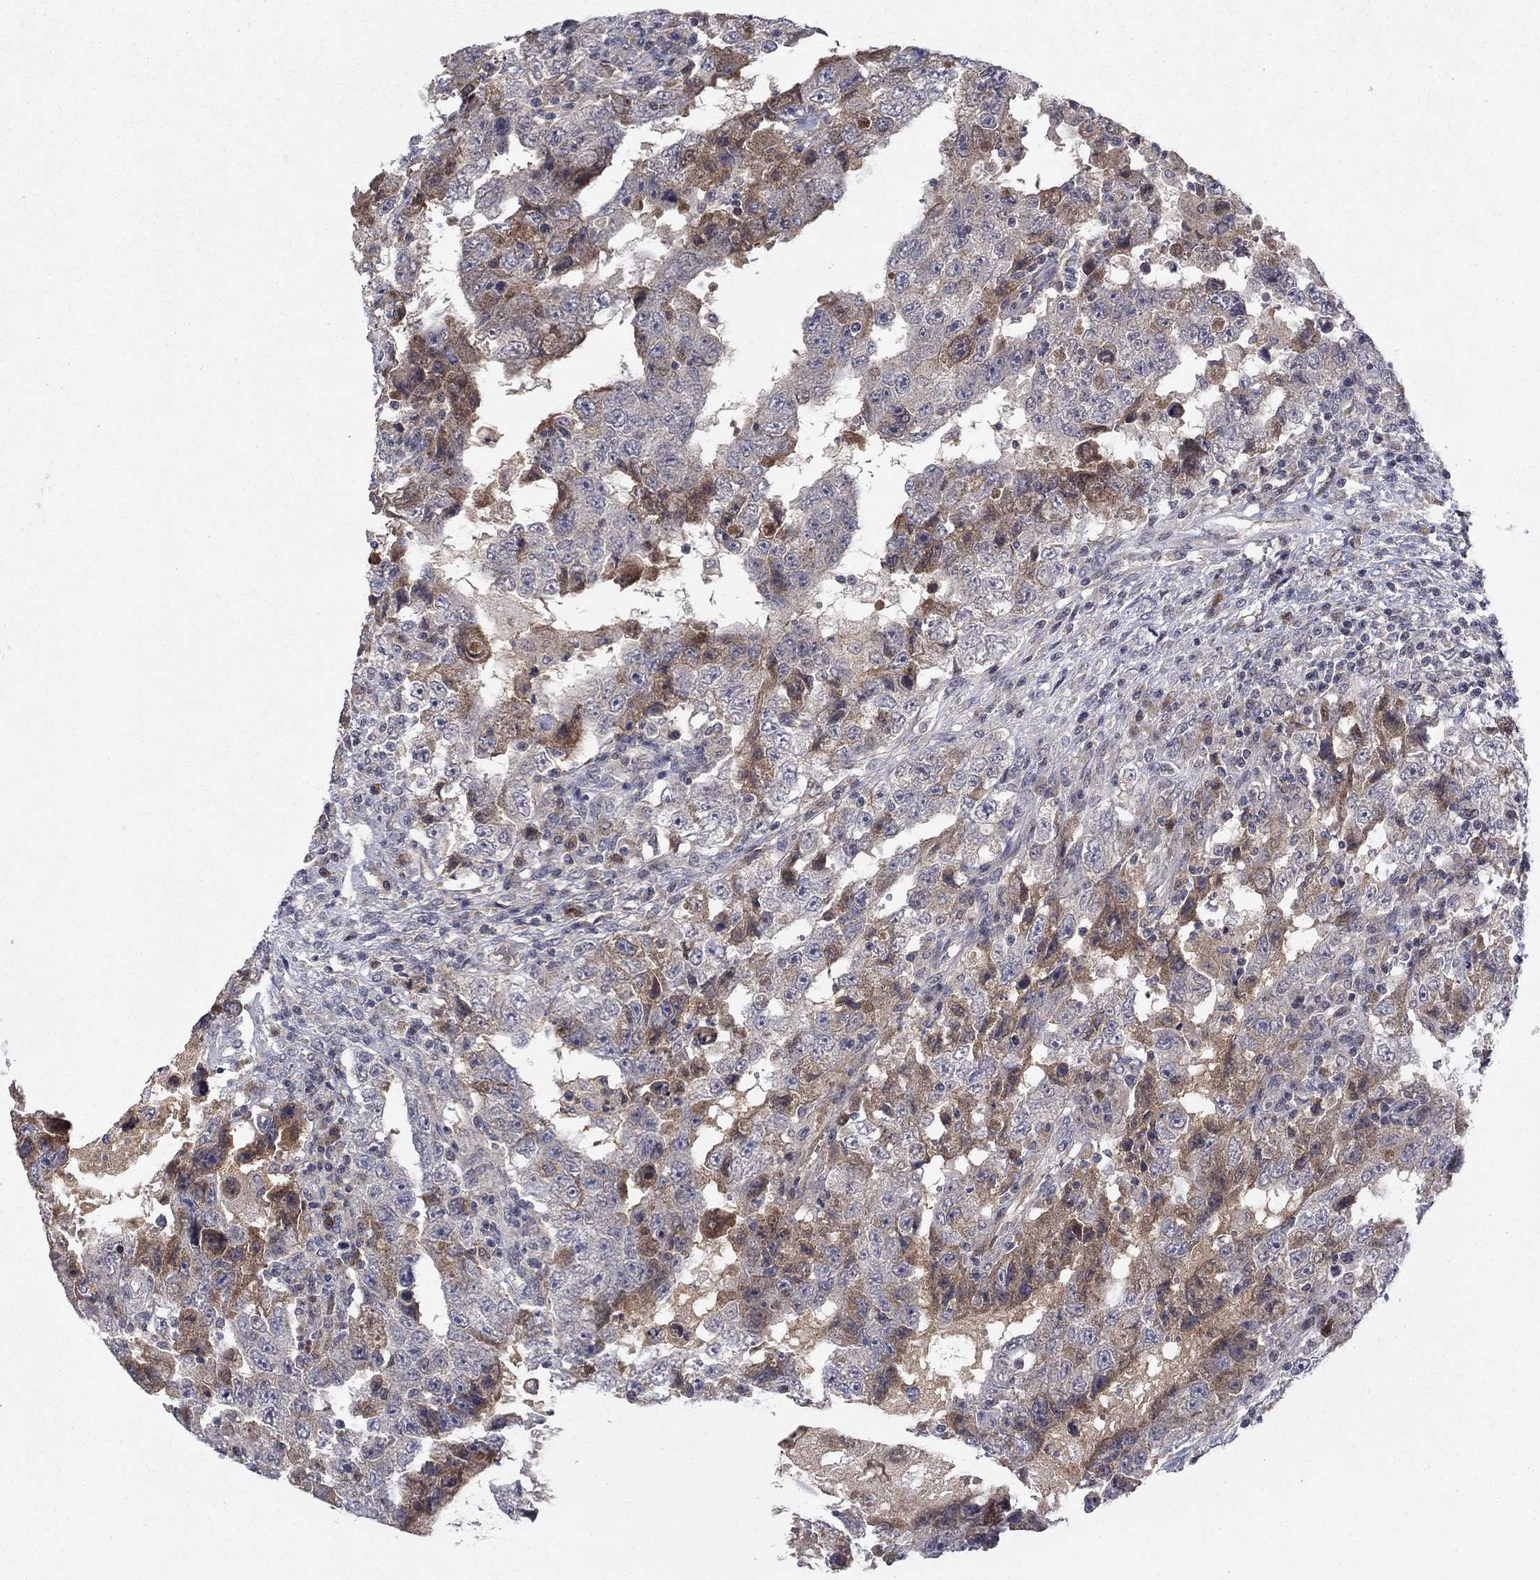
{"staining": {"intensity": "moderate", "quantity": "25%-75%", "location": "cytoplasmic/membranous"}, "tissue": "testis cancer", "cell_type": "Tumor cells", "image_type": "cancer", "snomed": [{"axis": "morphology", "description": "Carcinoma, Embryonal, NOS"}, {"axis": "topography", "description": "Testis"}], "caption": "Brown immunohistochemical staining in embryonal carcinoma (testis) exhibits moderate cytoplasmic/membranous positivity in approximately 25%-75% of tumor cells. (DAB IHC with brightfield microscopy, high magnification).", "gene": "IL4", "patient": {"sex": "male", "age": 26}}